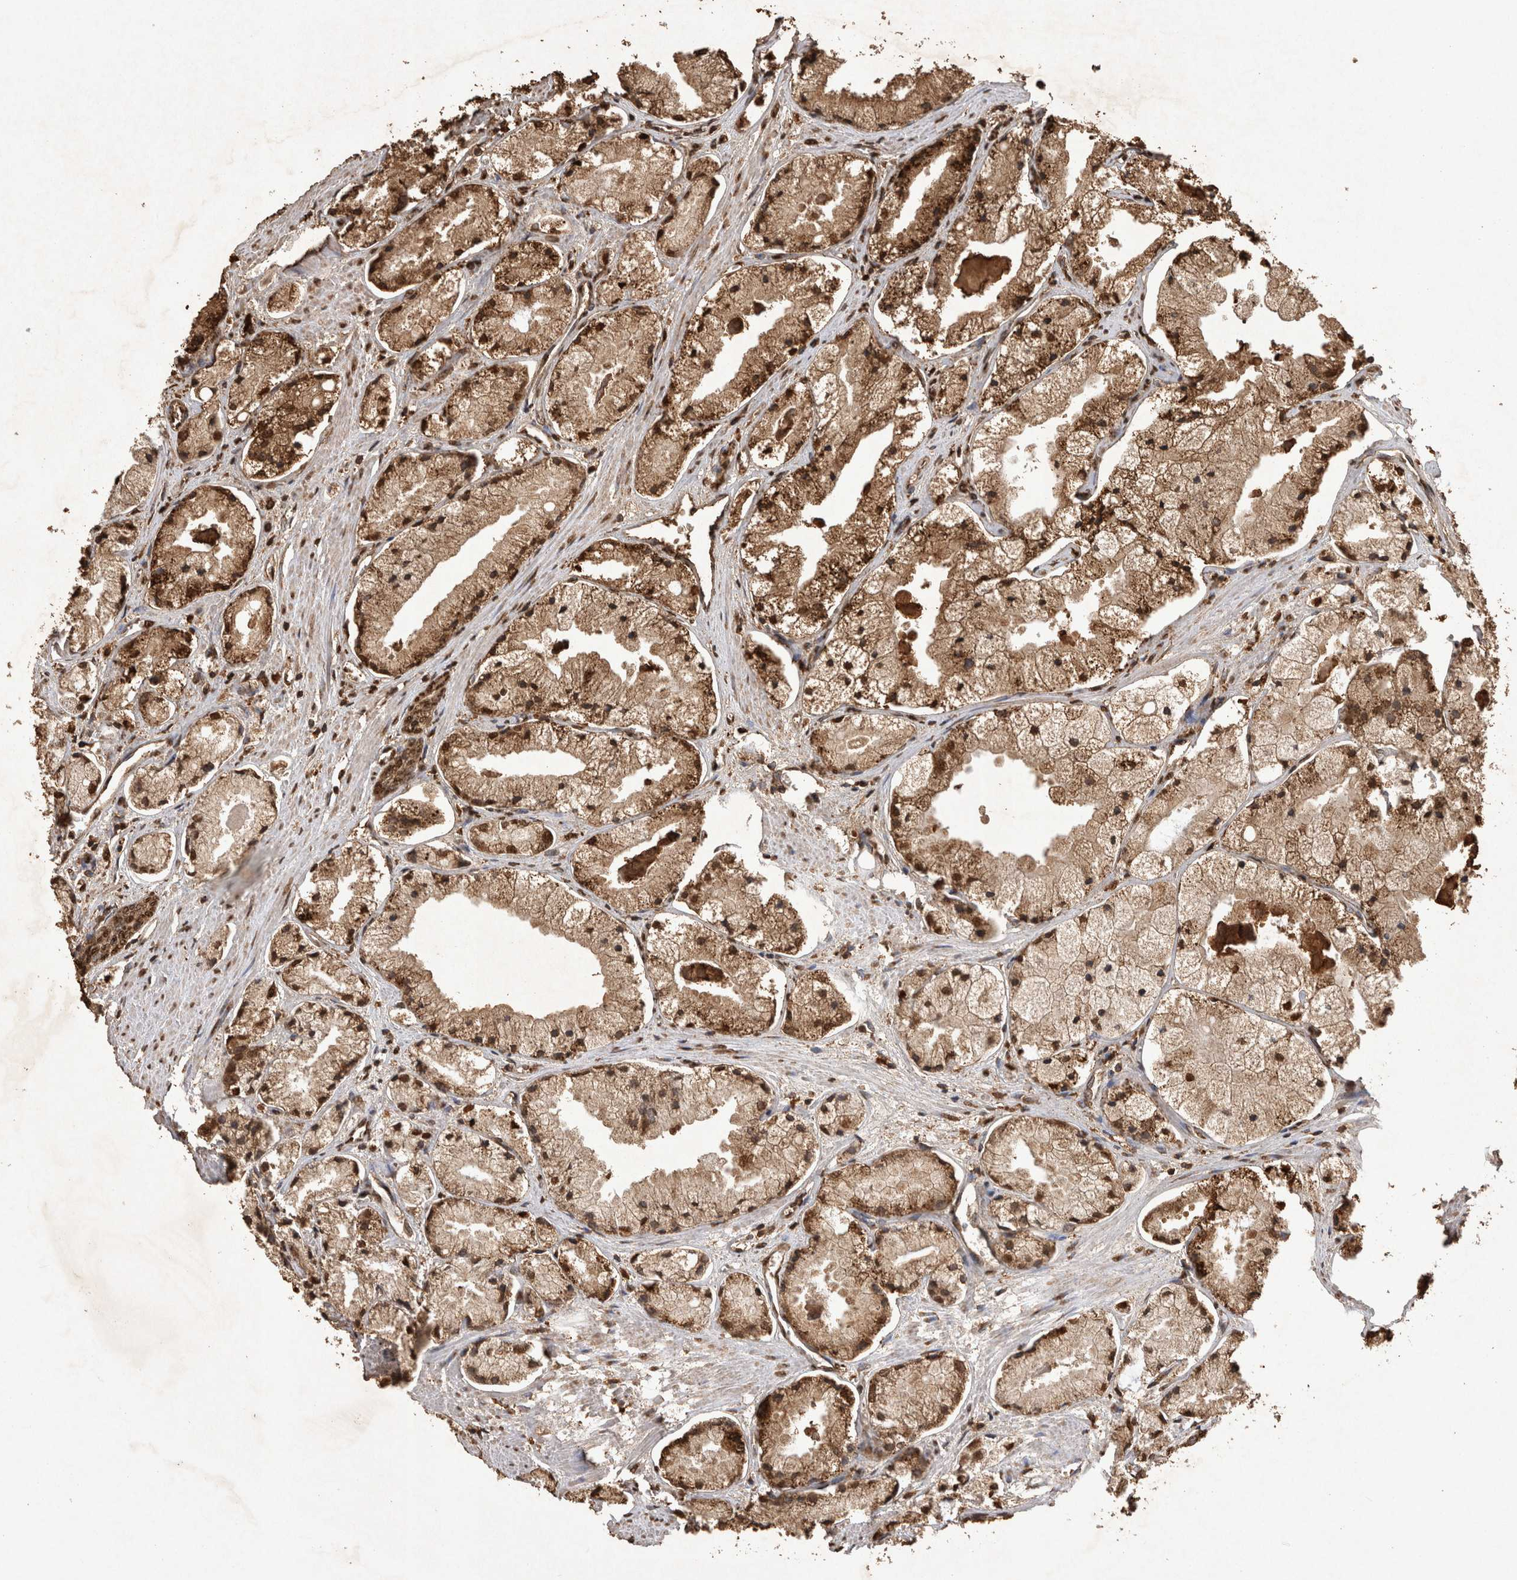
{"staining": {"intensity": "moderate", "quantity": ">75%", "location": "cytoplasmic/membranous,nuclear"}, "tissue": "prostate cancer", "cell_type": "Tumor cells", "image_type": "cancer", "snomed": [{"axis": "morphology", "description": "Adenocarcinoma, High grade"}, {"axis": "topography", "description": "Prostate"}], "caption": "IHC histopathology image of neoplastic tissue: prostate adenocarcinoma (high-grade) stained using immunohistochemistry demonstrates medium levels of moderate protein expression localized specifically in the cytoplasmic/membranous and nuclear of tumor cells, appearing as a cytoplasmic/membranous and nuclear brown color.", "gene": "OAS2", "patient": {"sex": "male", "age": 50}}